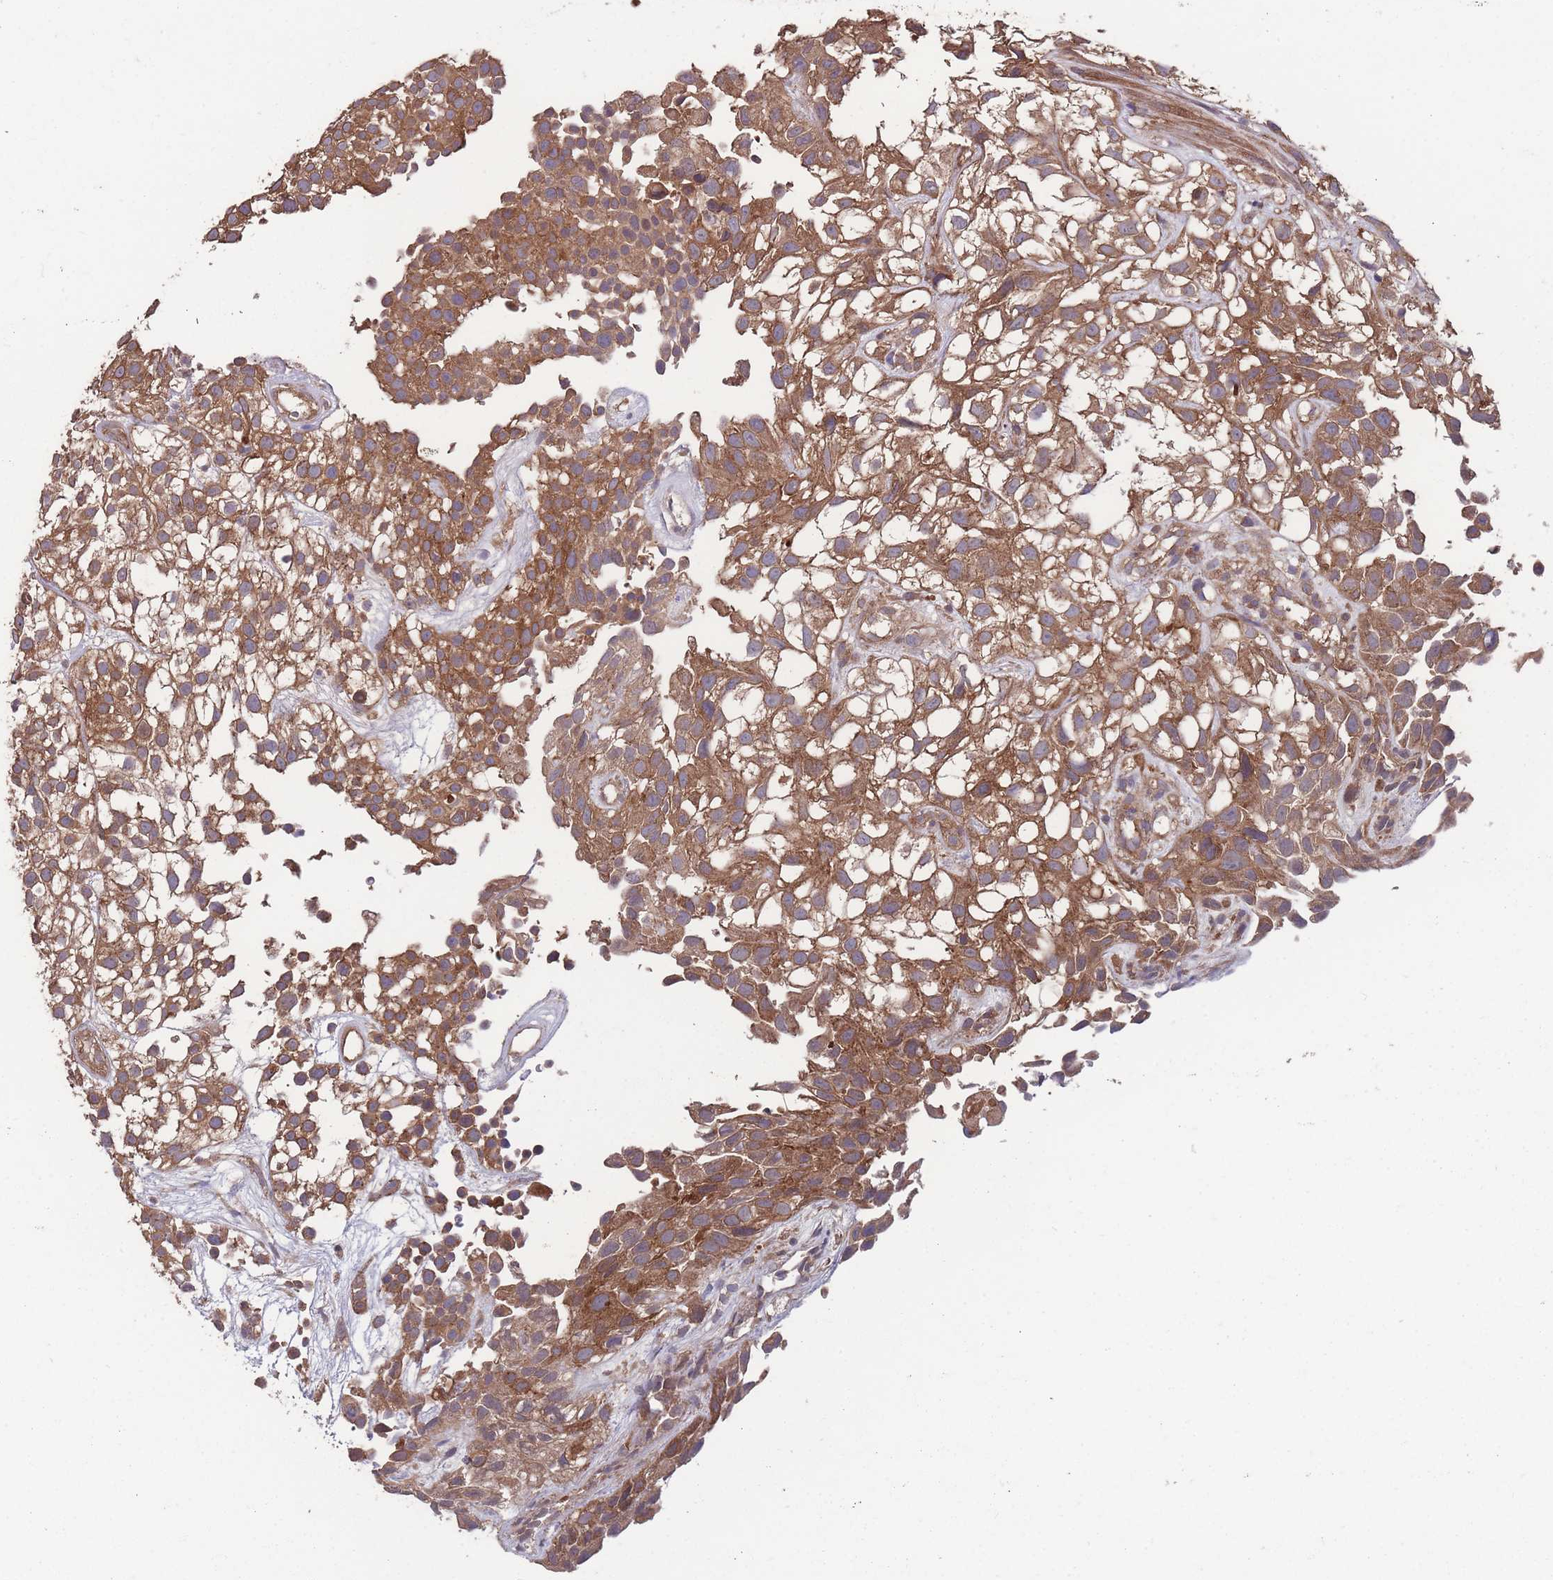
{"staining": {"intensity": "strong", "quantity": ">75%", "location": "cytoplasmic/membranous"}, "tissue": "urothelial cancer", "cell_type": "Tumor cells", "image_type": "cancer", "snomed": [{"axis": "morphology", "description": "Urothelial carcinoma, High grade"}, {"axis": "topography", "description": "Urinary bladder"}], "caption": "DAB (3,3'-diaminobenzidine) immunohistochemical staining of urothelial cancer reveals strong cytoplasmic/membranous protein staining in approximately >75% of tumor cells.", "gene": "ZPR1", "patient": {"sex": "male", "age": 56}}